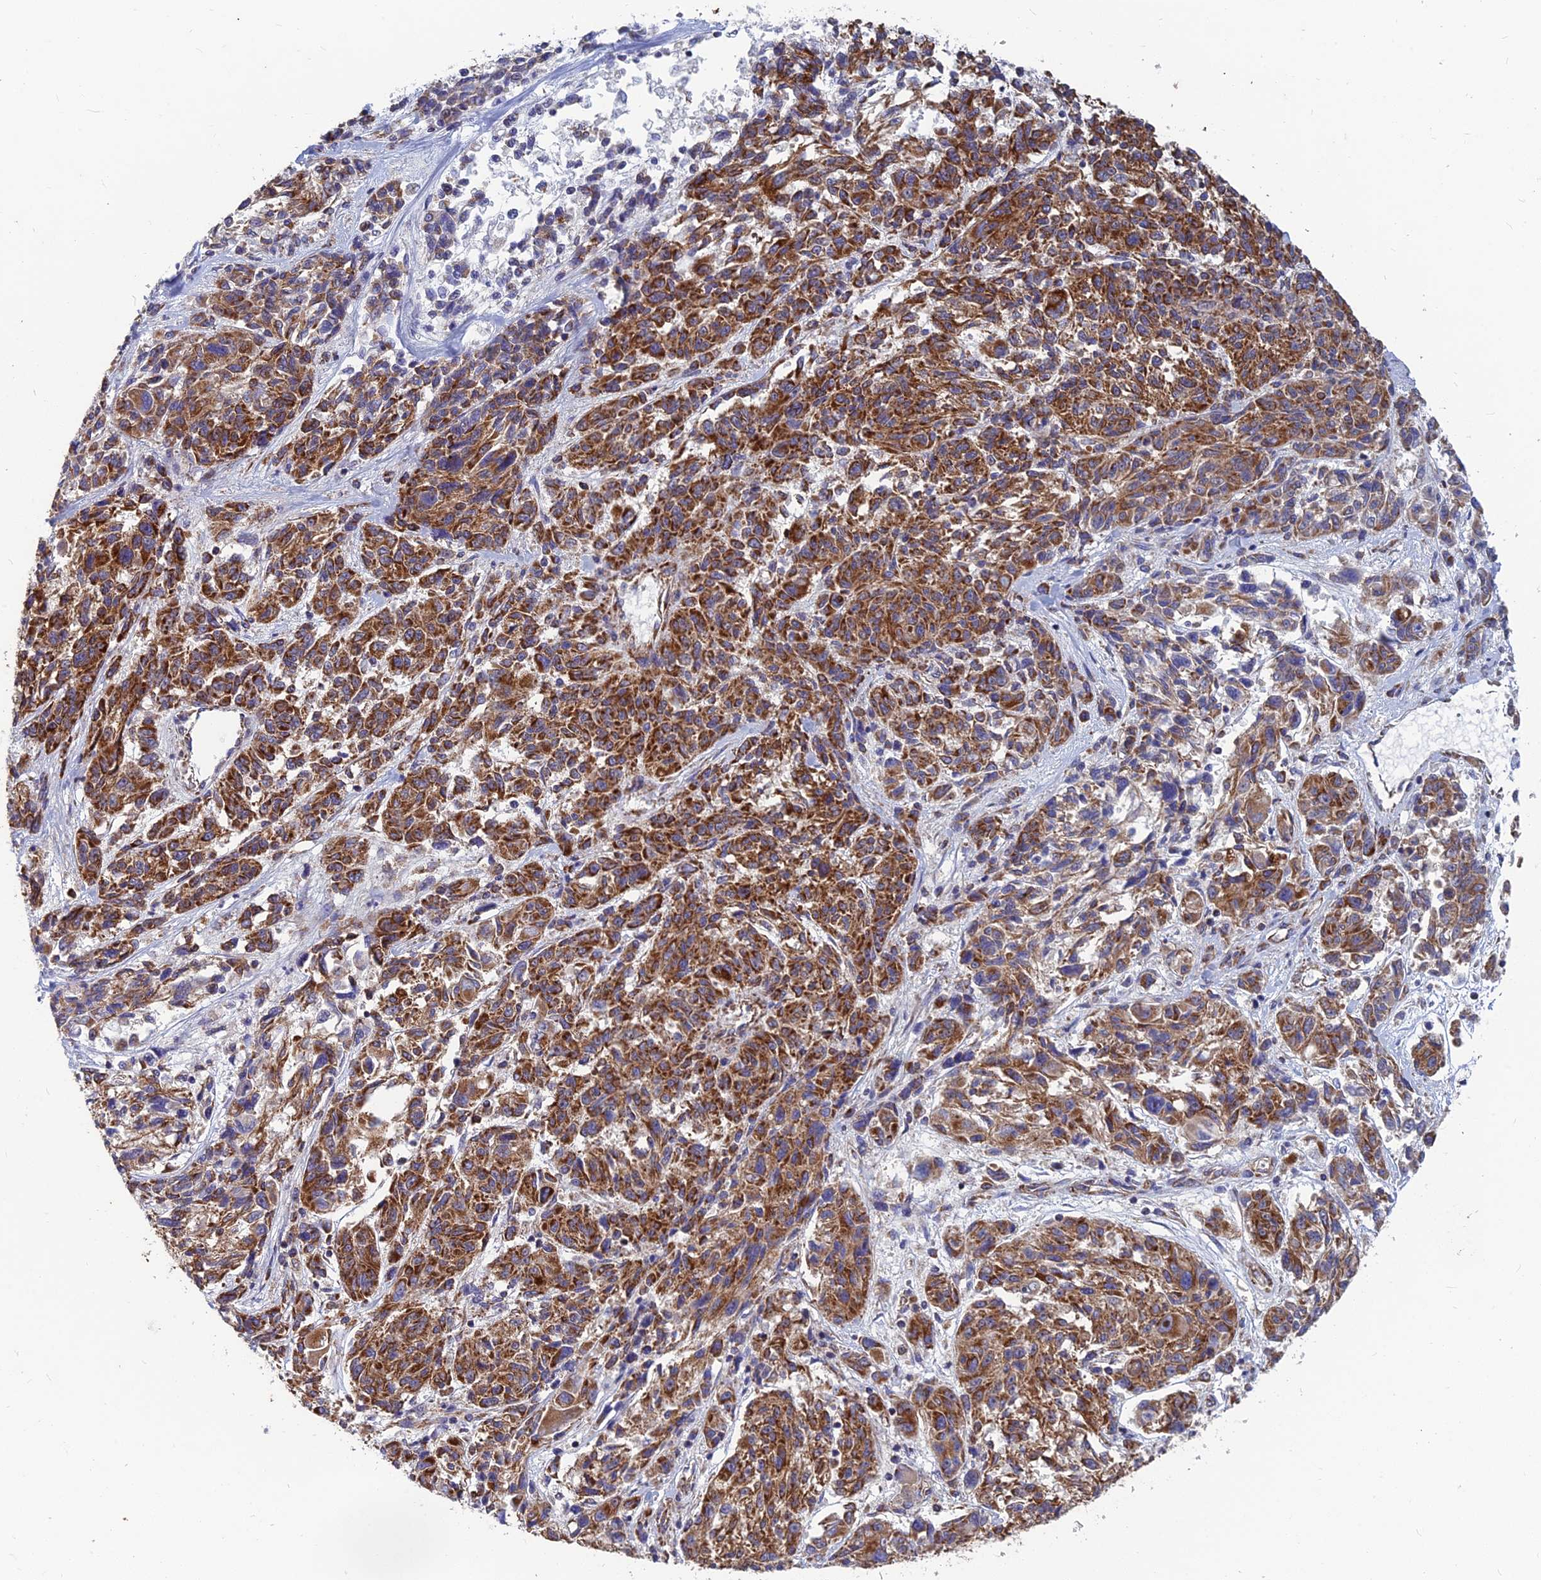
{"staining": {"intensity": "strong", "quantity": ">75%", "location": "cytoplasmic/membranous"}, "tissue": "melanoma", "cell_type": "Tumor cells", "image_type": "cancer", "snomed": [{"axis": "morphology", "description": "Malignant melanoma, NOS"}, {"axis": "topography", "description": "Skin"}], "caption": "Protein expression analysis of malignant melanoma demonstrates strong cytoplasmic/membranous positivity in approximately >75% of tumor cells.", "gene": "MRPS9", "patient": {"sex": "male", "age": 53}}